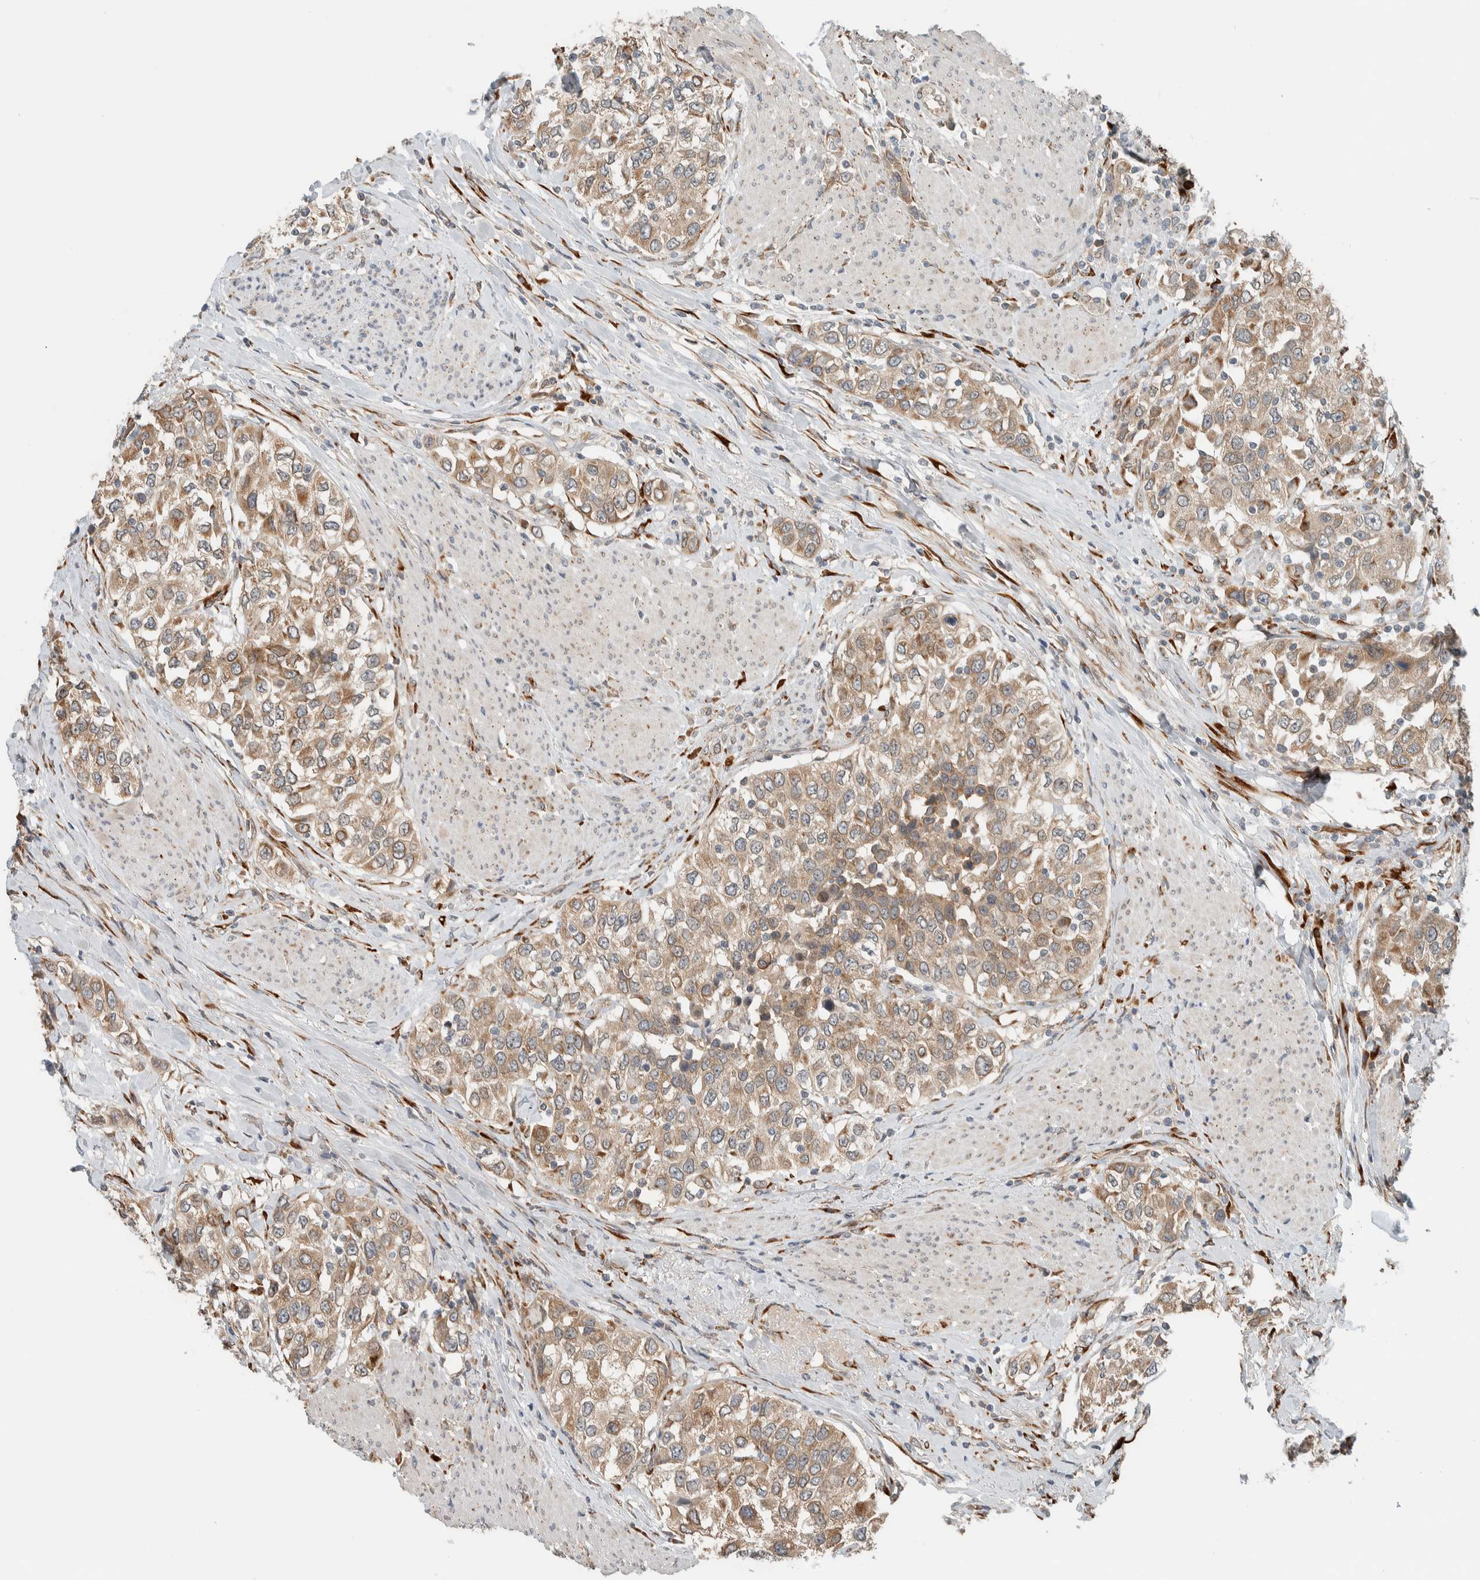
{"staining": {"intensity": "weak", "quantity": ">75%", "location": "cytoplasmic/membranous"}, "tissue": "urothelial cancer", "cell_type": "Tumor cells", "image_type": "cancer", "snomed": [{"axis": "morphology", "description": "Urothelial carcinoma, High grade"}, {"axis": "topography", "description": "Urinary bladder"}], "caption": "A brown stain shows weak cytoplasmic/membranous expression of a protein in urothelial cancer tumor cells.", "gene": "CTBP2", "patient": {"sex": "female", "age": 80}}